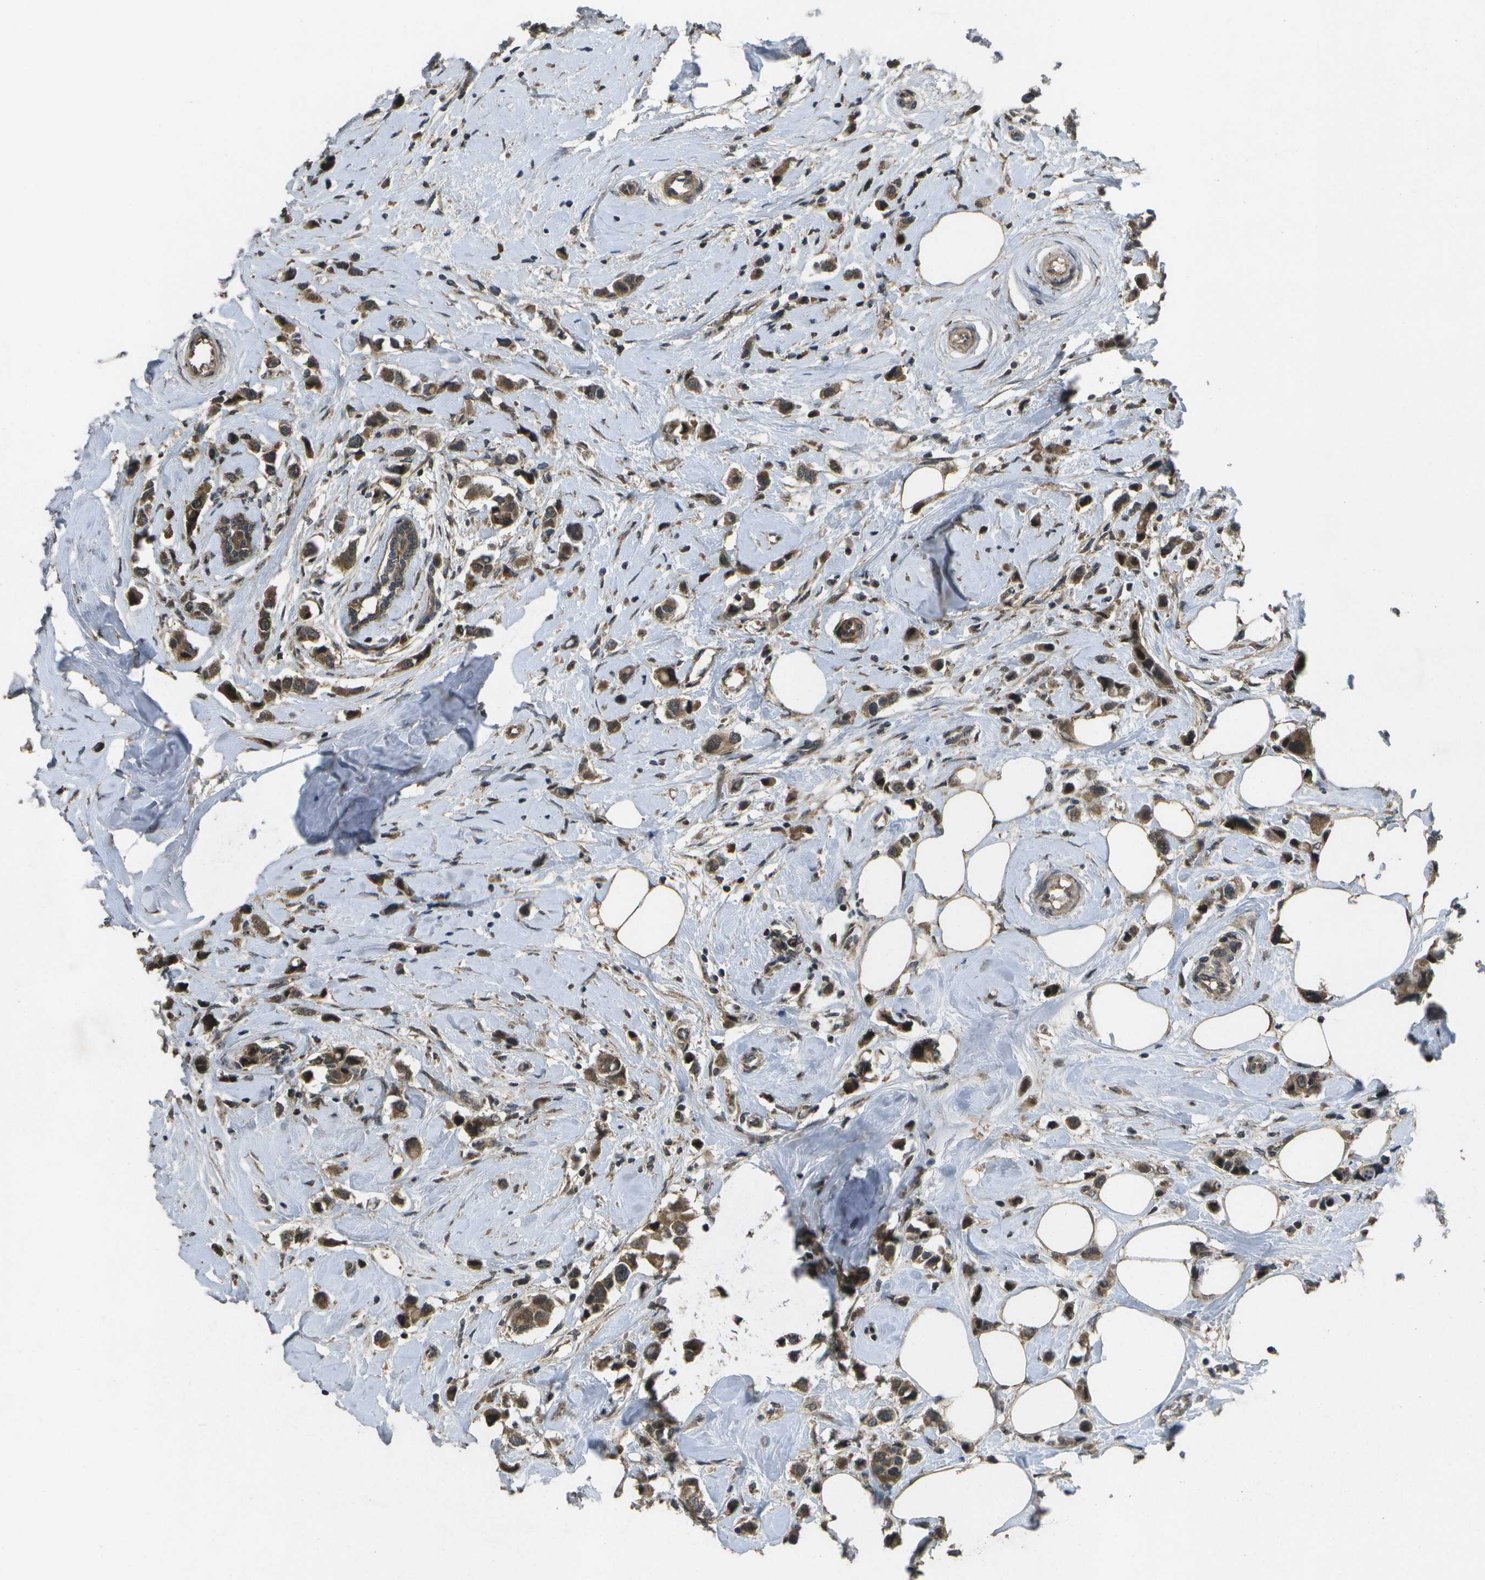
{"staining": {"intensity": "moderate", "quantity": ">75%", "location": "cytoplasmic/membranous,nuclear"}, "tissue": "breast cancer", "cell_type": "Tumor cells", "image_type": "cancer", "snomed": [{"axis": "morphology", "description": "Normal tissue, NOS"}, {"axis": "morphology", "description": "Duct carcinoma"}, {"axis": "topography", "description": "Breast"}], "caption": "Immunohistochemical staining of breast intraductal carcinoma demonstrates medium levels of moderate cytoplasmic/membranous and nuclear positivity in about >75% of tumor cells.", "gene": "ALAS1", "patient": {"sex": "female", "age": 50}}